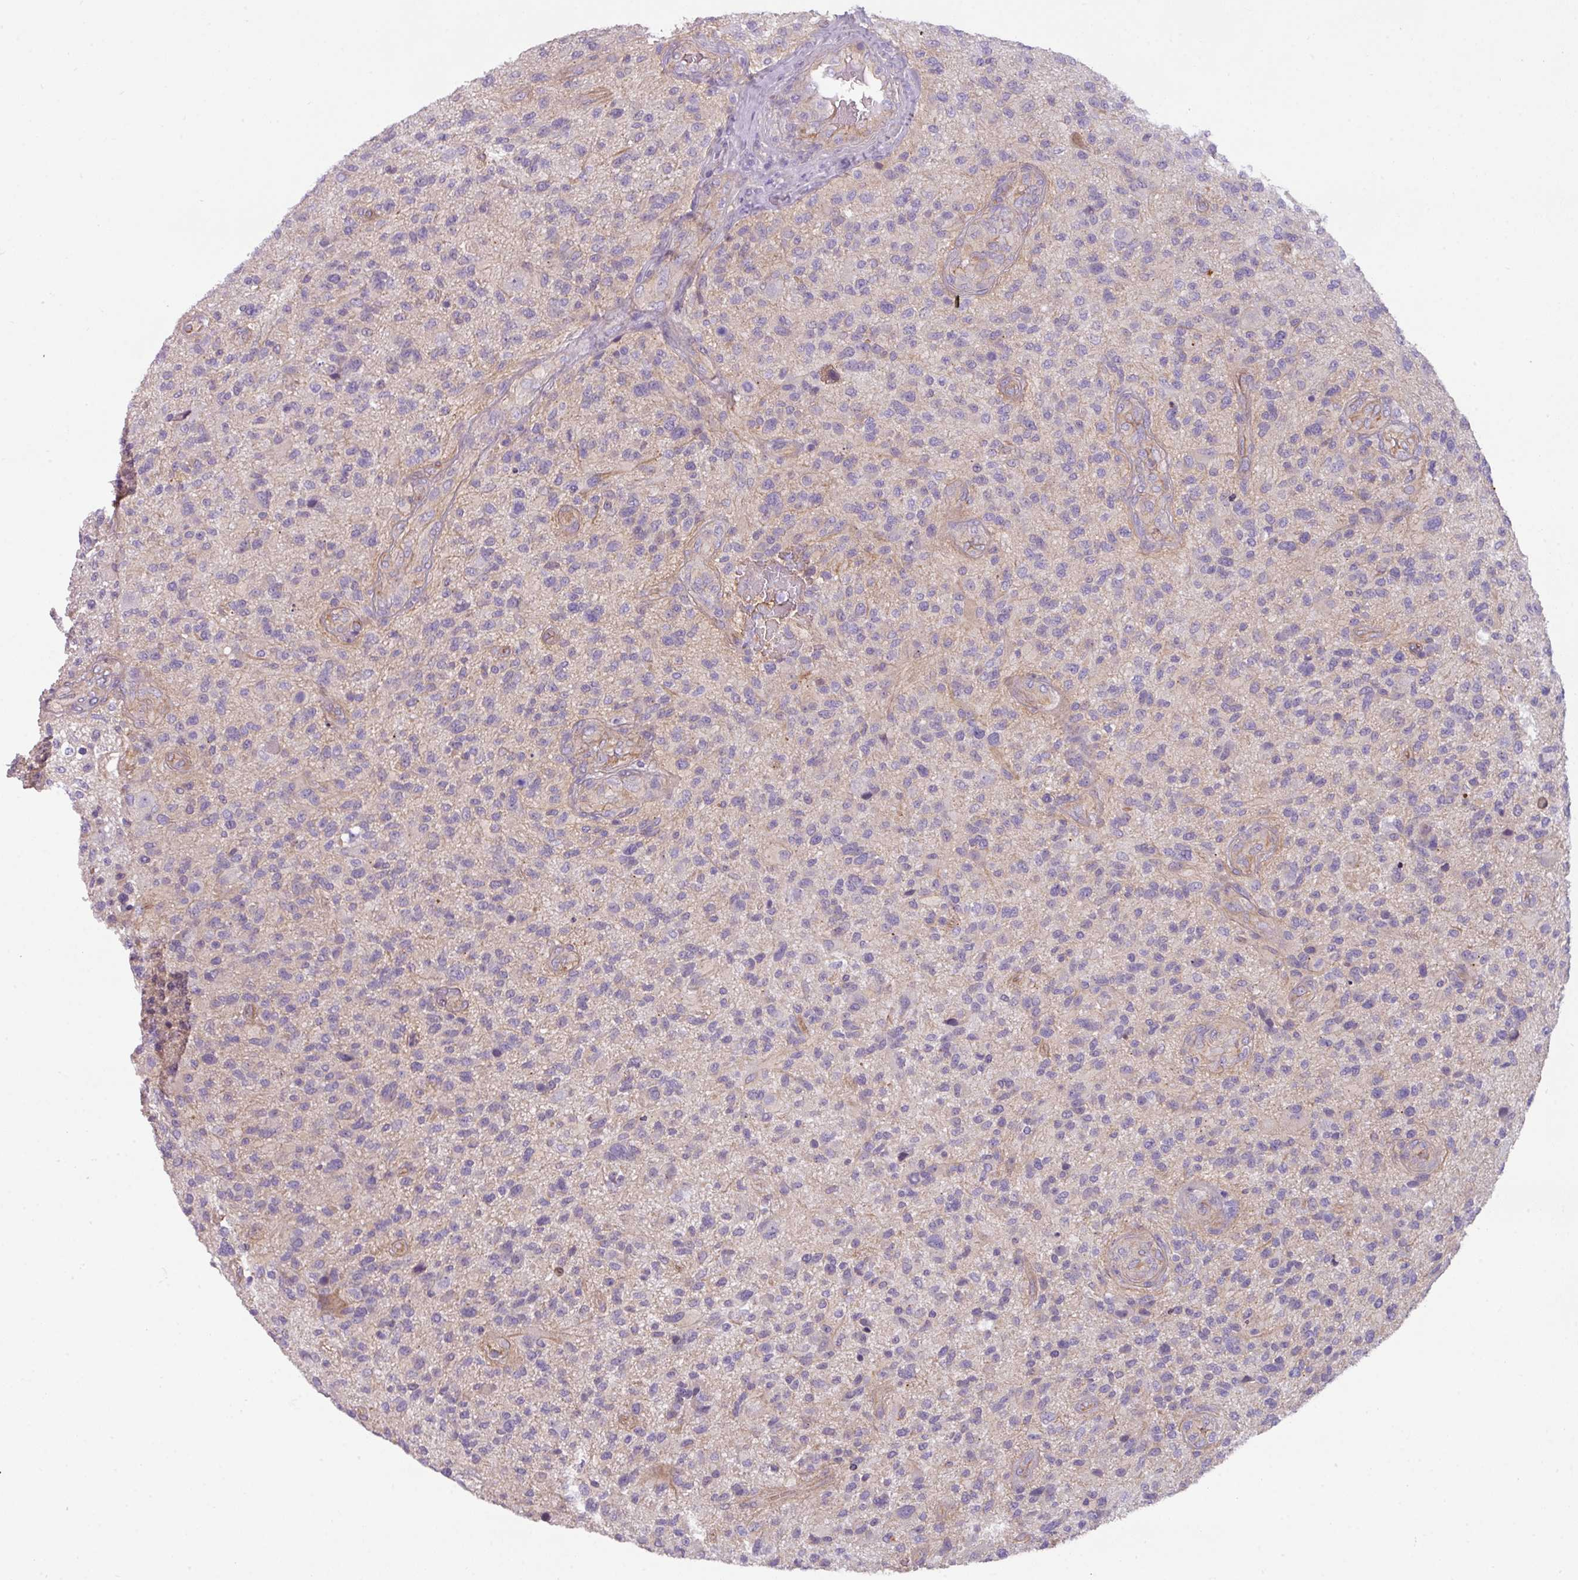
{"staining": {"intensity": "negative", "quantity": "none", "location": "none"}, "tissue": "glioma", "cell_type": "Tumor cells", "image_type": "cancer", "snomed": [{"axis": "morphology", "description": "Glioma, malignant, High grade"}, {"axis": "topography", "description": "Brain"}], "caption": "DAB immunohistochemical staining of human glioma reveals no significant staining in tumor cells.", "gene": "BUD23", "patient": {"sex": "male", "age": 47}}